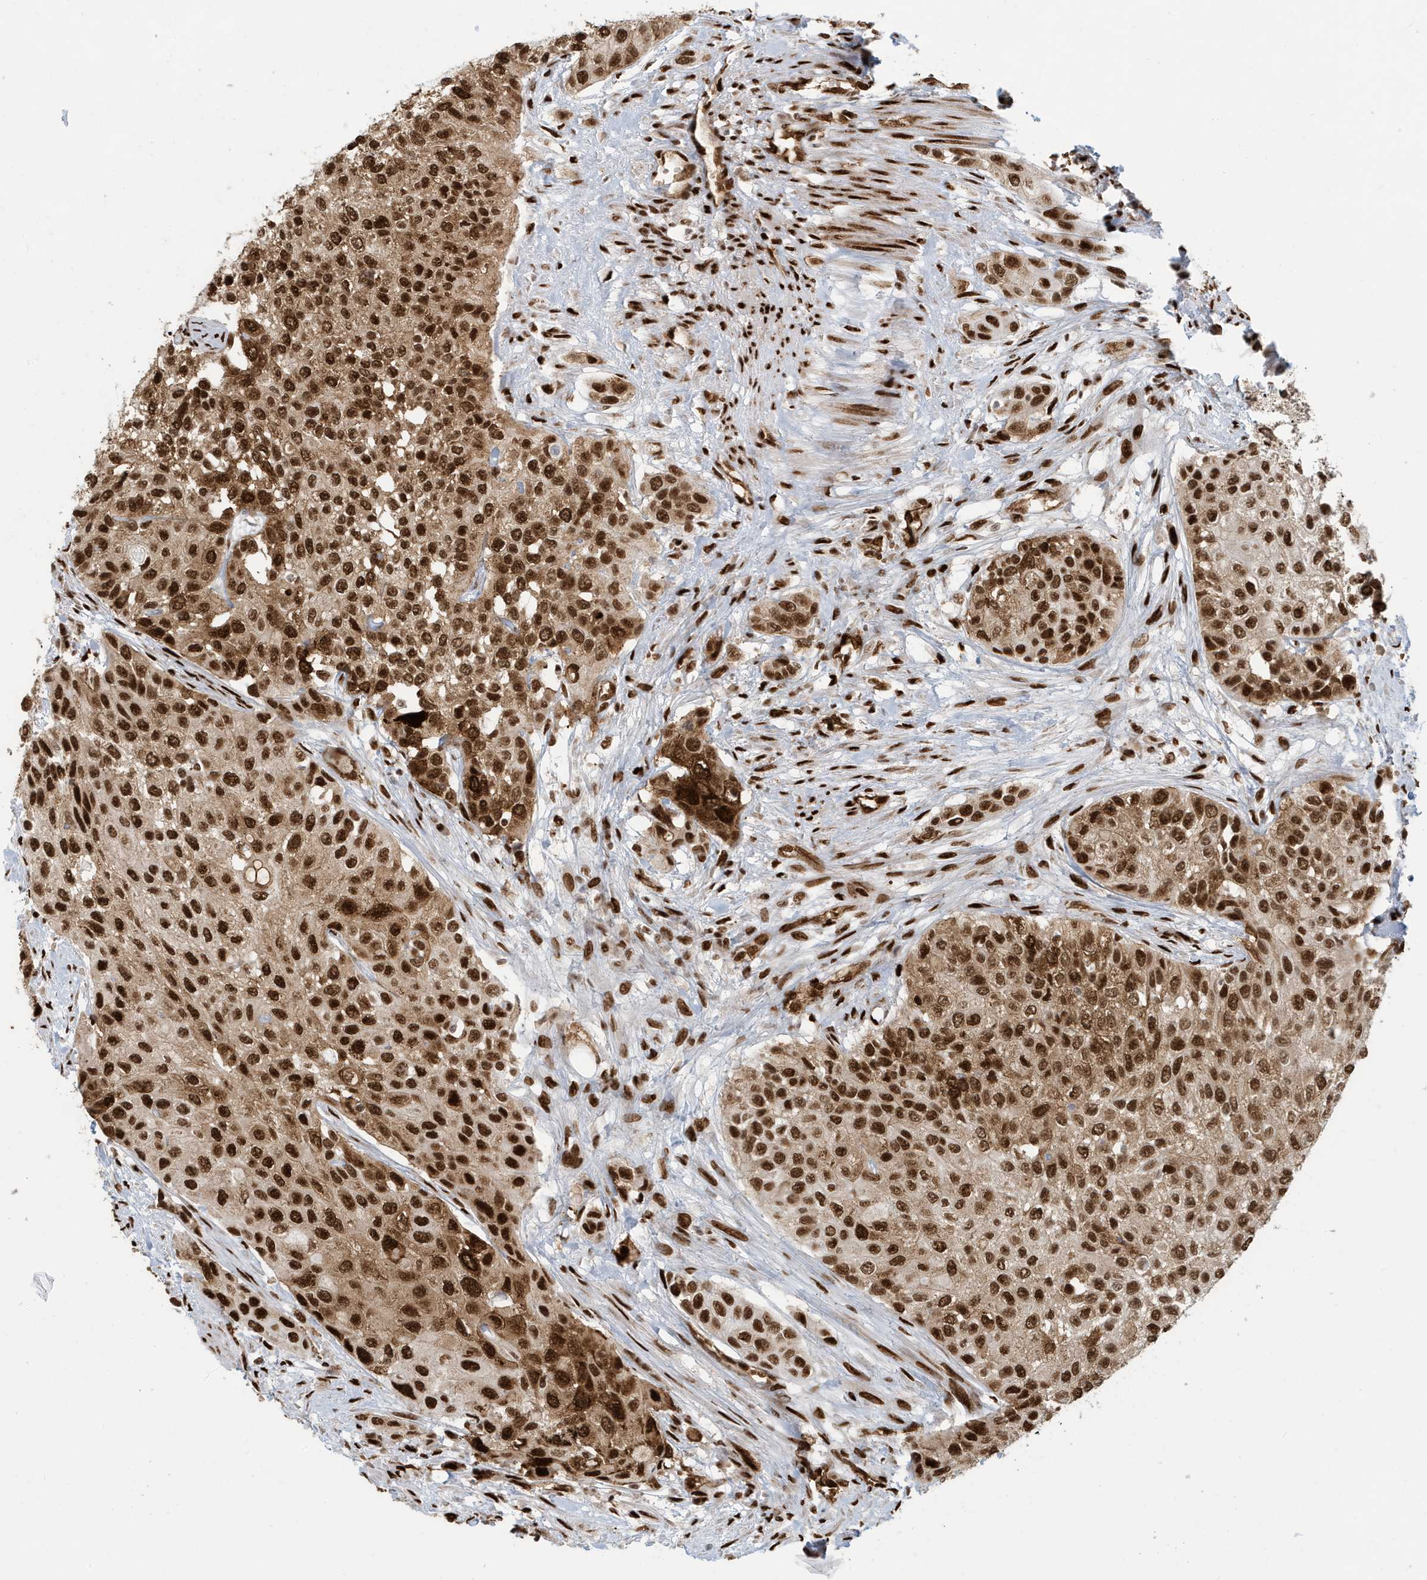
{"staining": {"intensity": "strong", "quantity": ">75%", "location": "cytoplasmic/membranous,nuclear"}, "tissue": "urothelial cancer", "cell_type": "Tumor cells", "image_type": "cancer", "snomed": [{"axis": "morphology", "description": "Normal tissue, NOS"}, {"axis": "morphology", "description": "Urothelial carcinoma, High grade"}, {"axis": "topography", "description": "Vascular tissue"}, {"axis": "topography", "description": "Urinary bladder"}], "caption": "Brown immunohistochemical staining in human urothelial cancer shows strong cytoplasmic/membranous and nuclear expression in about >75% of tumor cells.", "gene": "CKS2", "patient": {"sex": "female", "age": 56}}